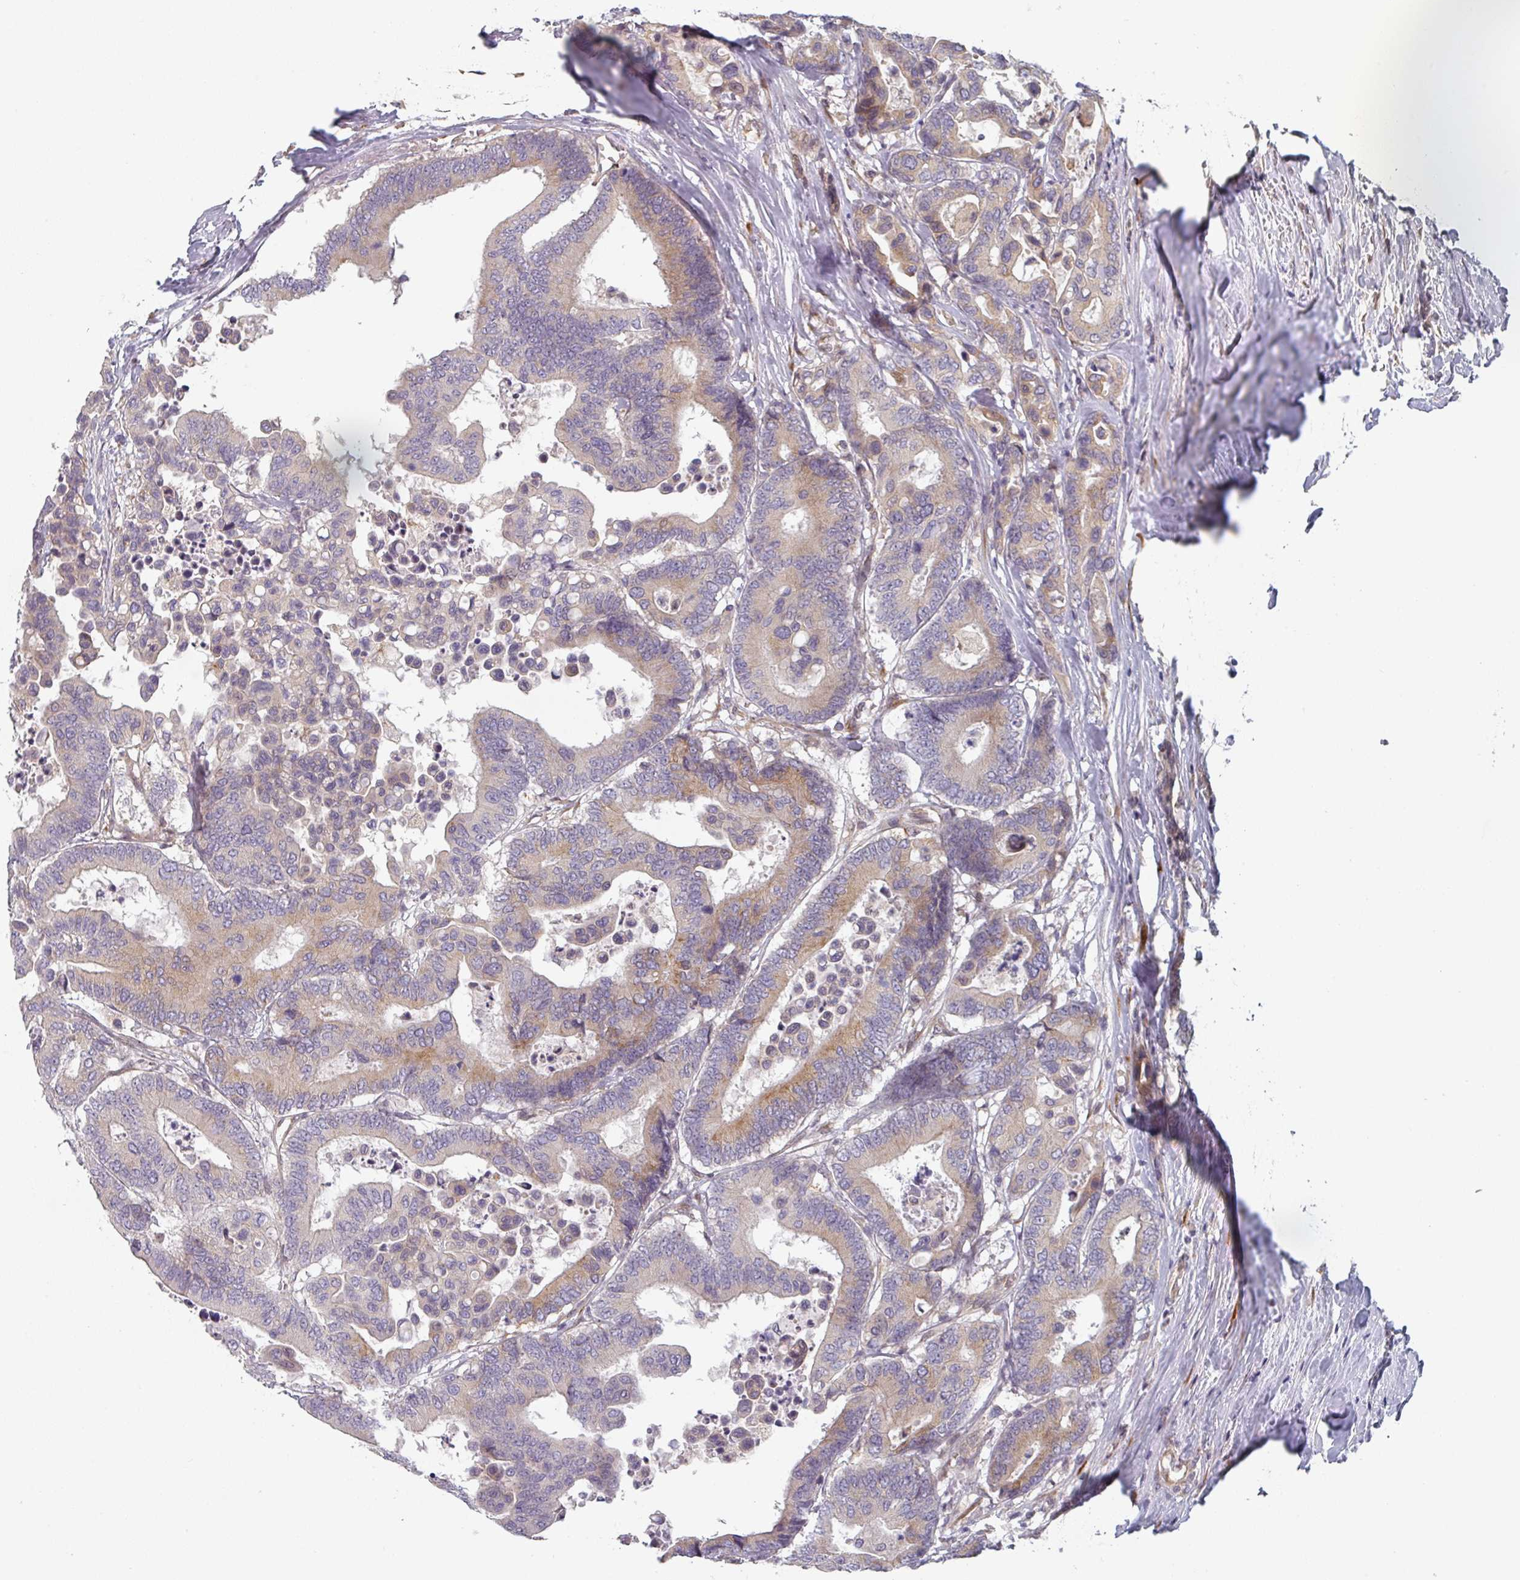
{"staining": {"intensity": "moderate", "quantity": "<25%", "location": "cytoplasmic/membranous"}, "tissue": "colorectal cancer", "cell_type": "Tumor cells", "image_type": "cancer", "snomed": [{"axis": "morphology", "description": "Normal tissue, NOS"}, {"axis": "morphology", "description": "Adenocarcinoma, NOS"}, {"axis": "topography", "description": "Colon"}], "caption": "Adenocarcinoma (colorectal) stained for a protein (brown) shows moderate cytoplasmic/membranous positive positivity in approximately <25% of tumor cells.", "gene": "TAPT1", "patient": {"sex": "male", "age": 82}}